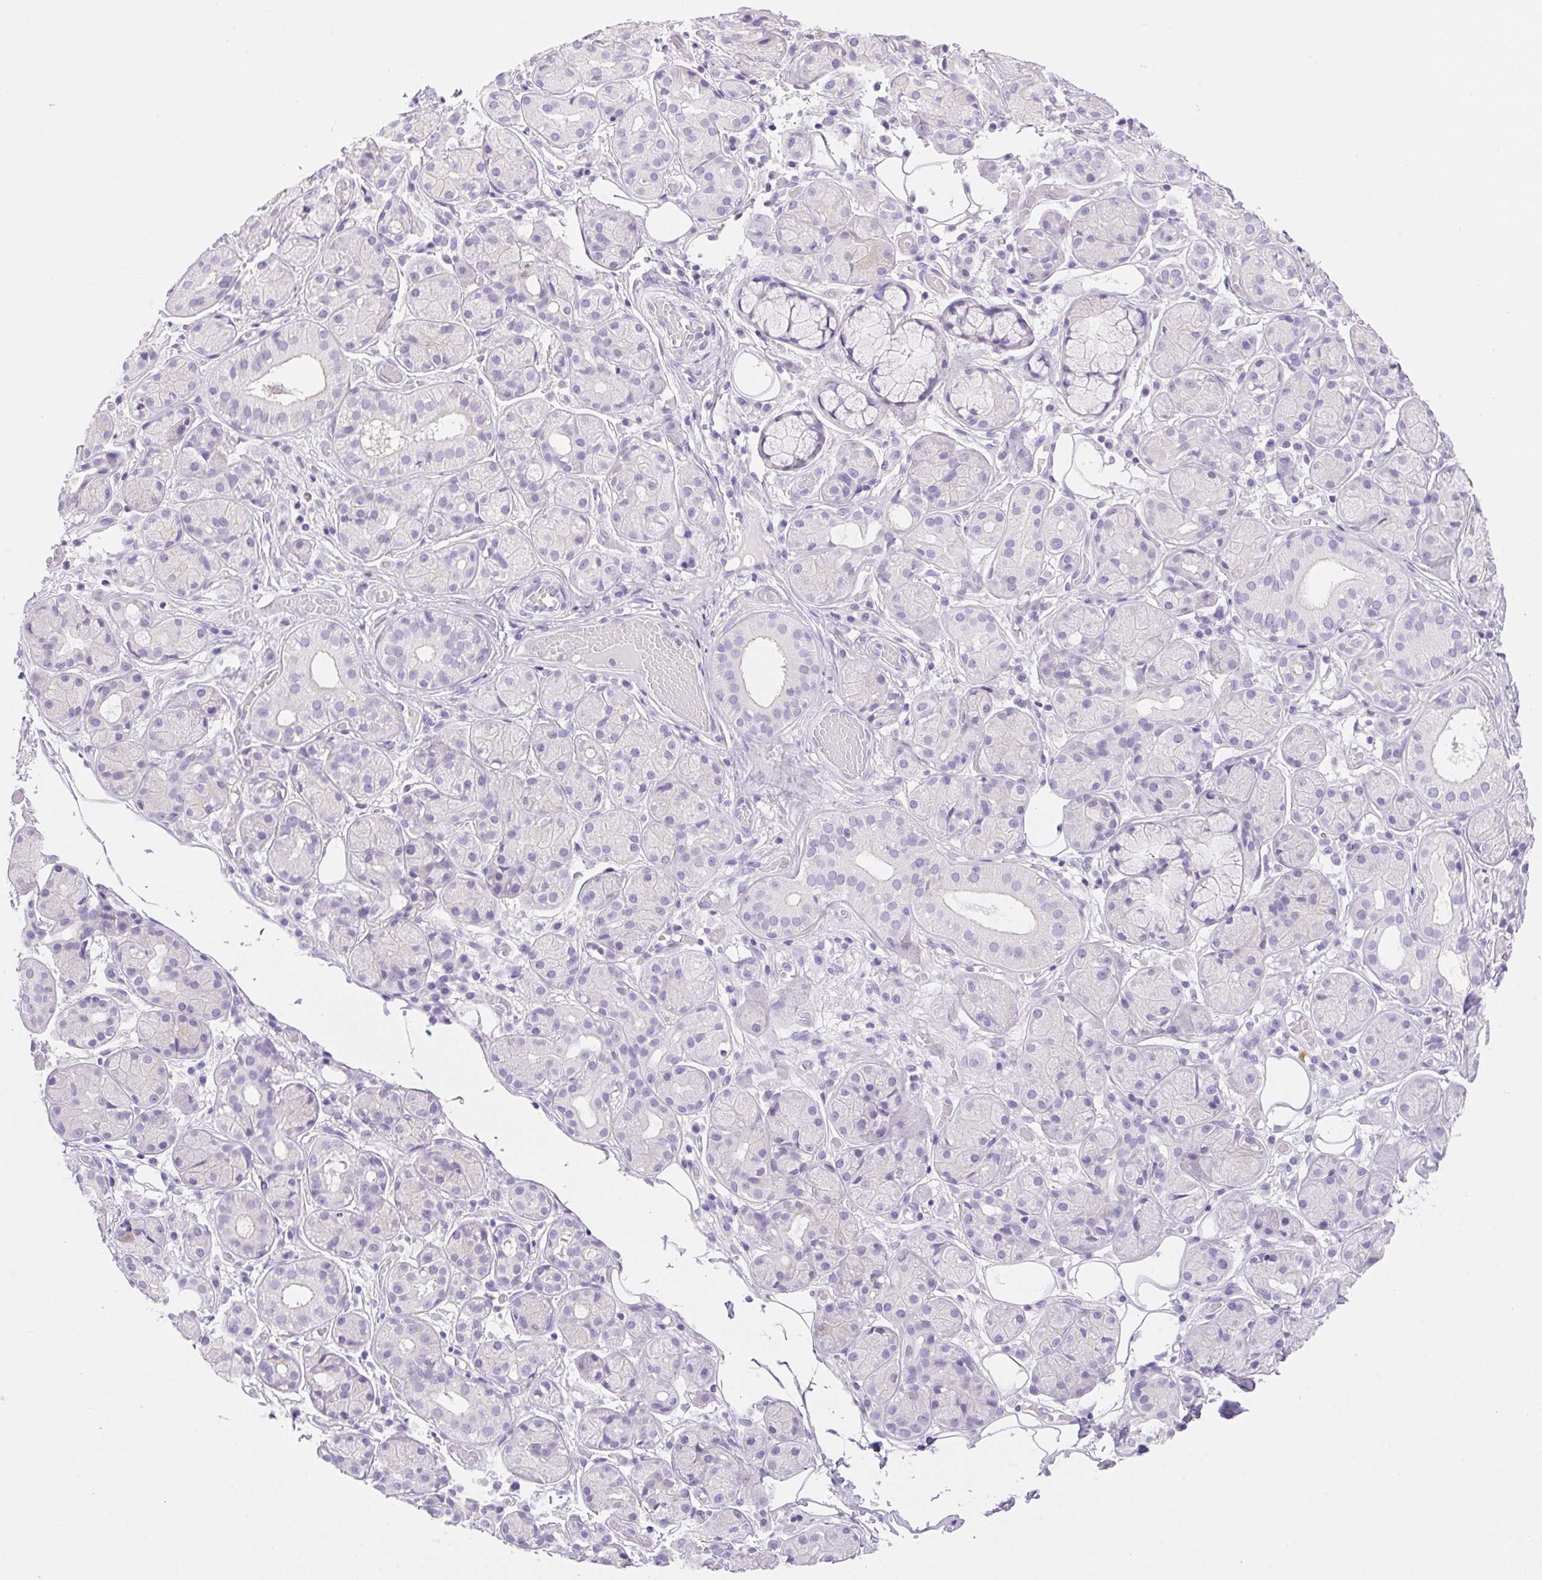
{"staining": {"intensity": "negative", "quantity": "none", "location": "none"}, "tissue": "salivary gland", "cell_type": "Glandular cells", "image_type": "normal", "snomed": [{"axis": "morphology", "description": "Normal tissue, NOS"}, {"axis": "topography", "description": "Salivary gland"}, {"axis": "topography", "description": "Peripheral nerve tissue"}], "caption": "Immunohistochemistry (IHC) micrograph of unremarkable salivary gland stained for a protein (brown), which displays no expression in glandular cells.", "gene": "CLDN16", "patient": {"sex": "male", "age": 71}}